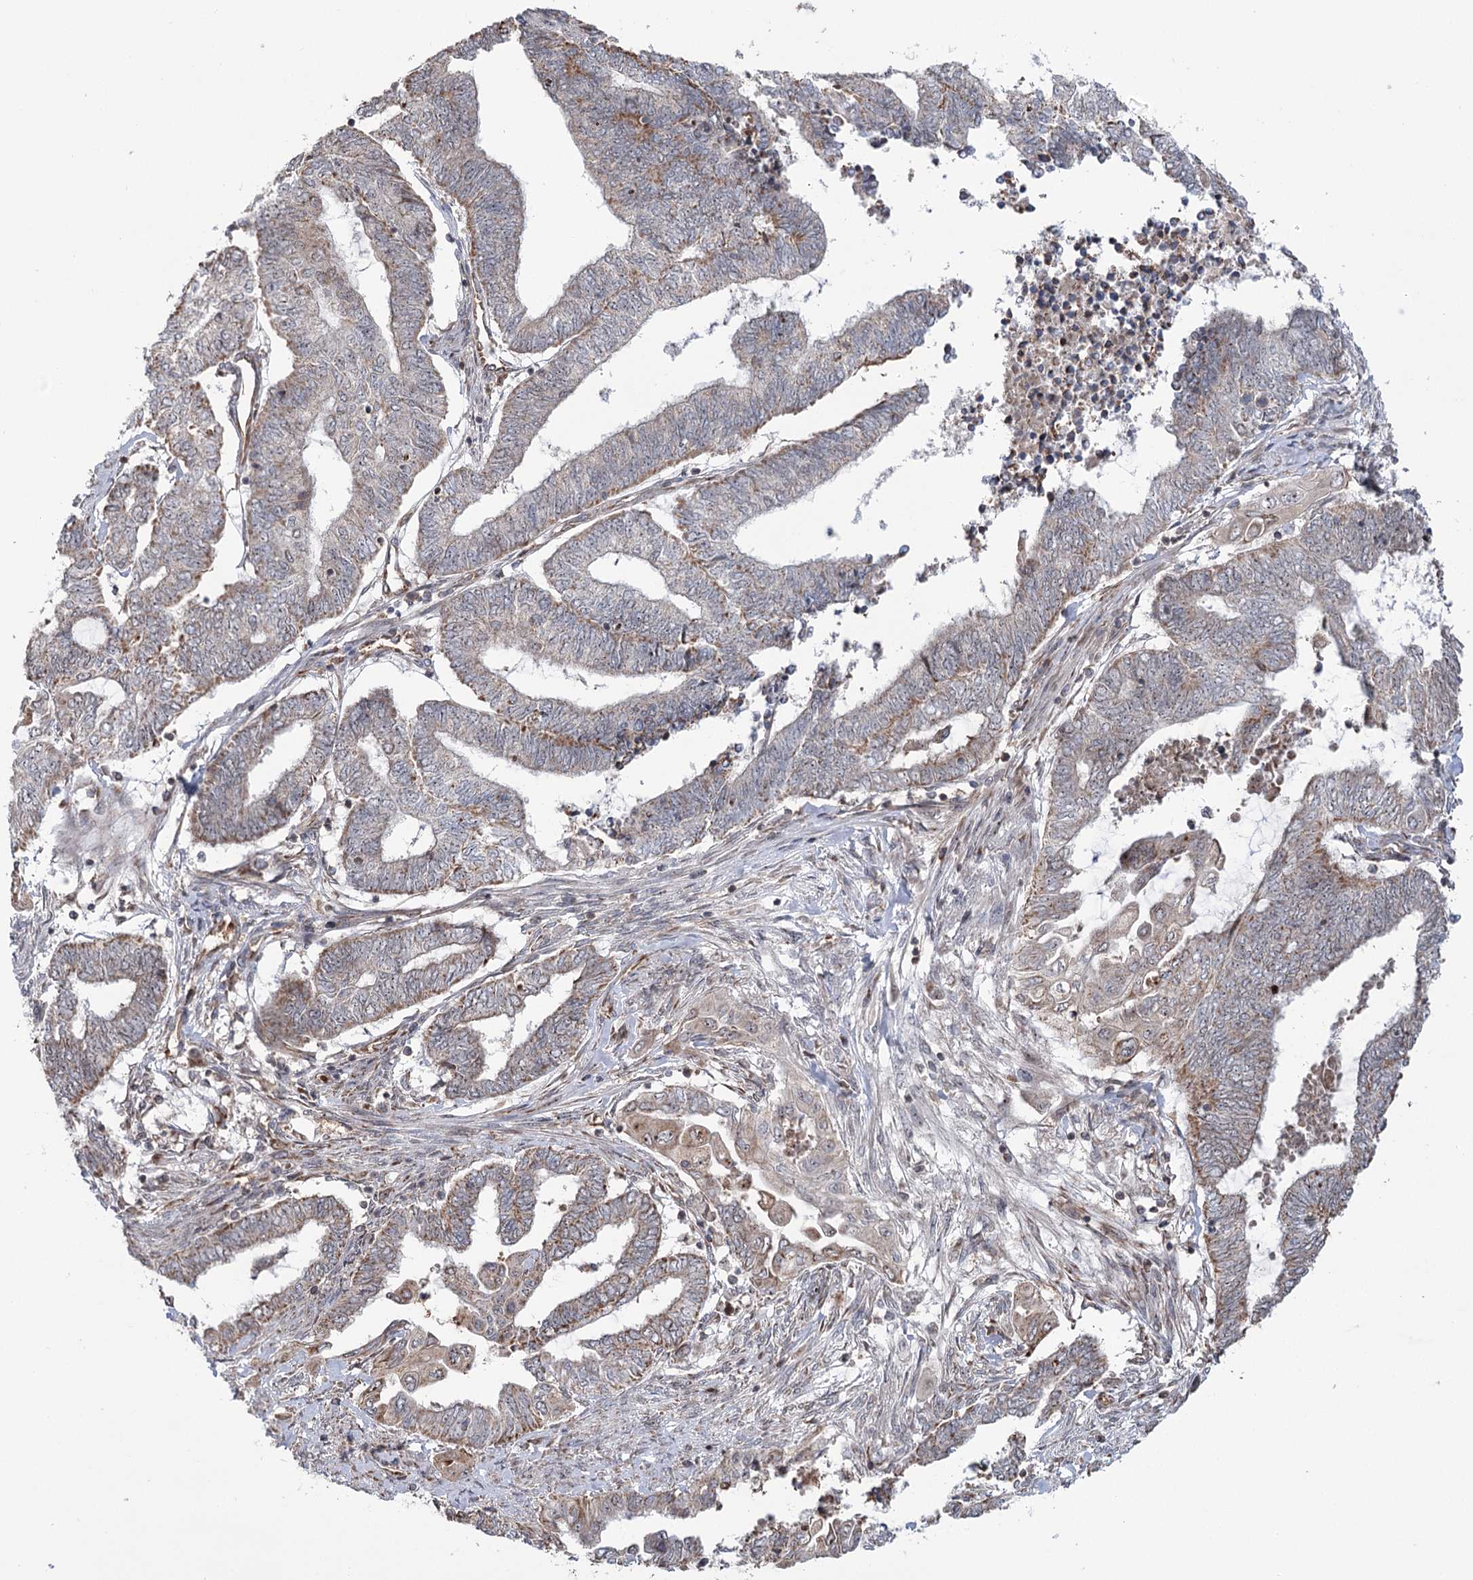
{"staining": {"intensity": "moderate", "quantity": ">75%", "location": "cytoplasmic/membranous"}, "tissue": "endometrial cancer", "cell_type": "Tumor cells", "image_type": "cancer", "snomed": [{"axis": "morphology", "description": "Adenocarcinoma, NOS"}, {"axis": "topography", "description": "Uterus"}, {"axis": "topography", "description": "Endometrium"}], "caption": "The image reveals staining of endometrial cancer (adenocarcinoma), revealing moderate cytoplasmic/membranous protein staining (brown color) within tumor cells. The staining was performed using DAB, with brown indicating positive protein expression. Nuclei are stained blue with hematoxylin.", "gene": "STEEP1", "patient": {"sex": "female", "age": 70}}